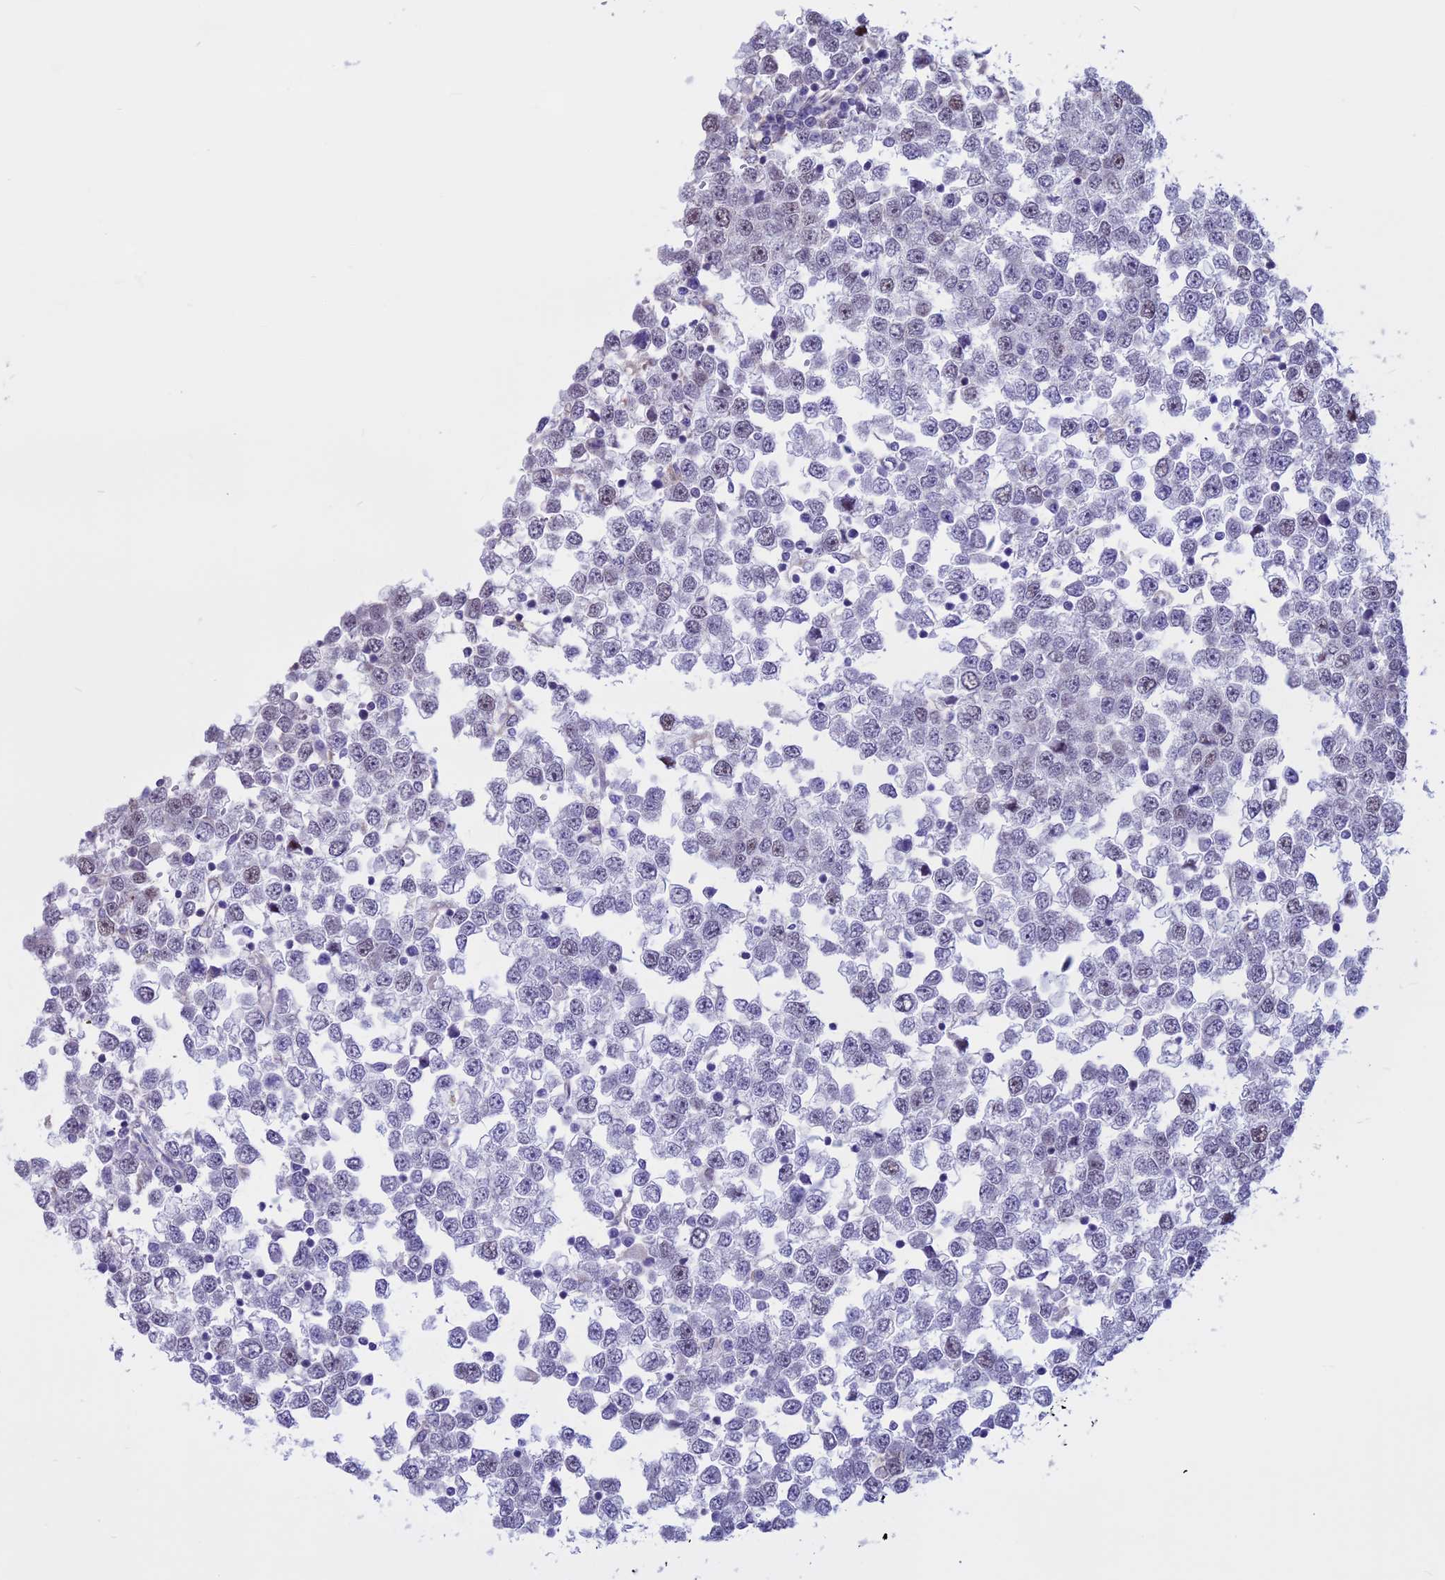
{"staining": {"intensity": "negative", "quantity": "none", "location": "none"}, "tissue": "testis cancer", "cell_type": "Tumor cells", "image_type": "cancer", "snomed": [{"axis": "morphology", "description": "Seminoma, NOS"}, {"axis": "topography", "description": "Testis"}], "caption": "Immunohistochemistry (IHC) of human testis cancer reveals no expression in tumor cells.", "gene": "SPHKAP", "patient": {"sex": "male", "age": 65}}